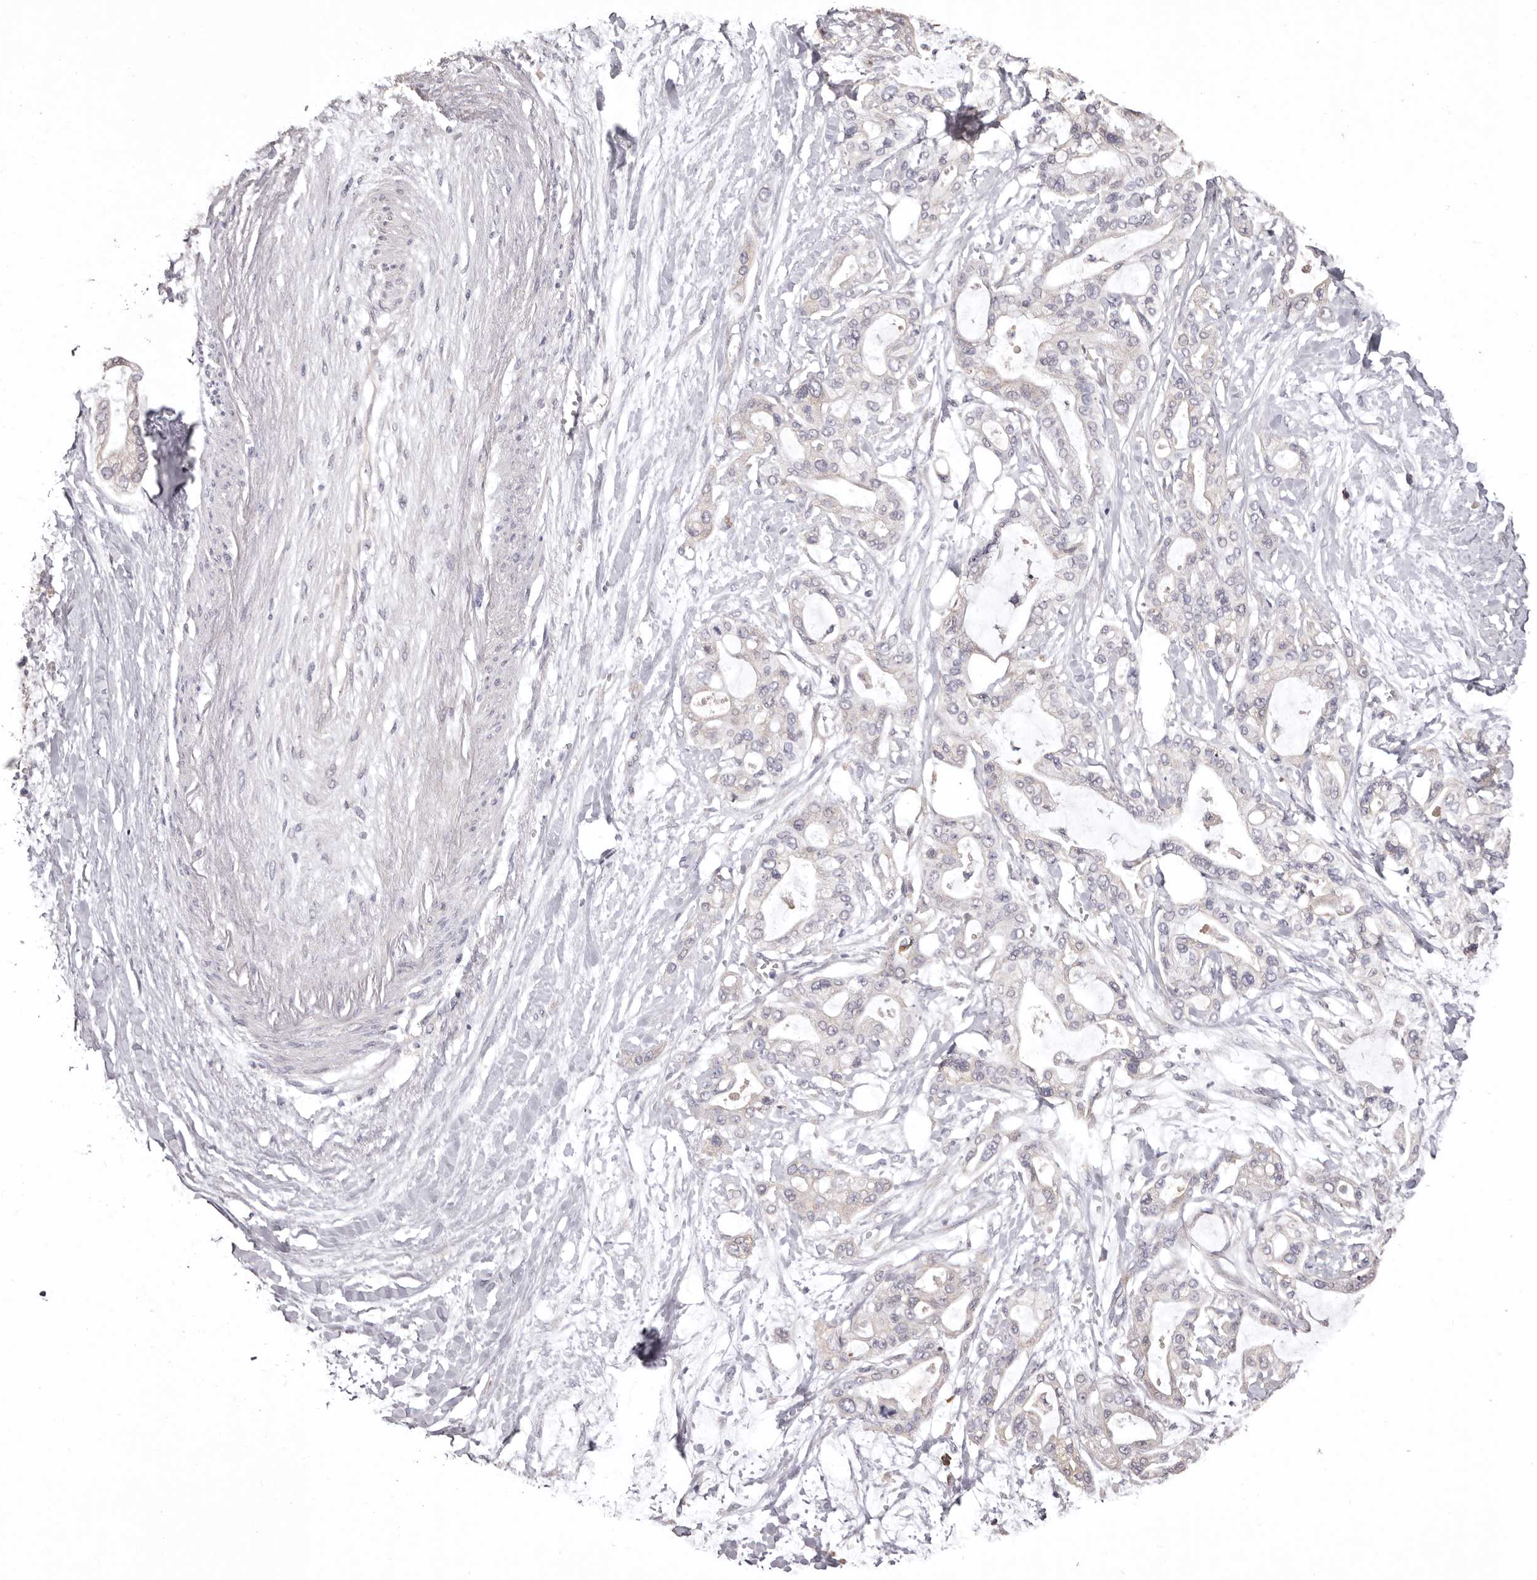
{"staining": {"intensity": "weak", "quantity": "<25%", "location": "cytoplasmic/membranous"}, "tissue": "pancreatic cancer", "cell_type": "Tumor cells", "image_type": "cancer", "snomed": [{"axis": "morphology", "description": "Adenocarcinoma, NOS"}, {"axis": "topography", "description": "Pancreas"}], "caption": "A photomicrograph of pancreatic cancer (adenocarcinoma) stained for a protein demonstrates no brown staining in tumor cells.", "gene": "ETNK1", "patient": {"sex": "male", "age": 68}}